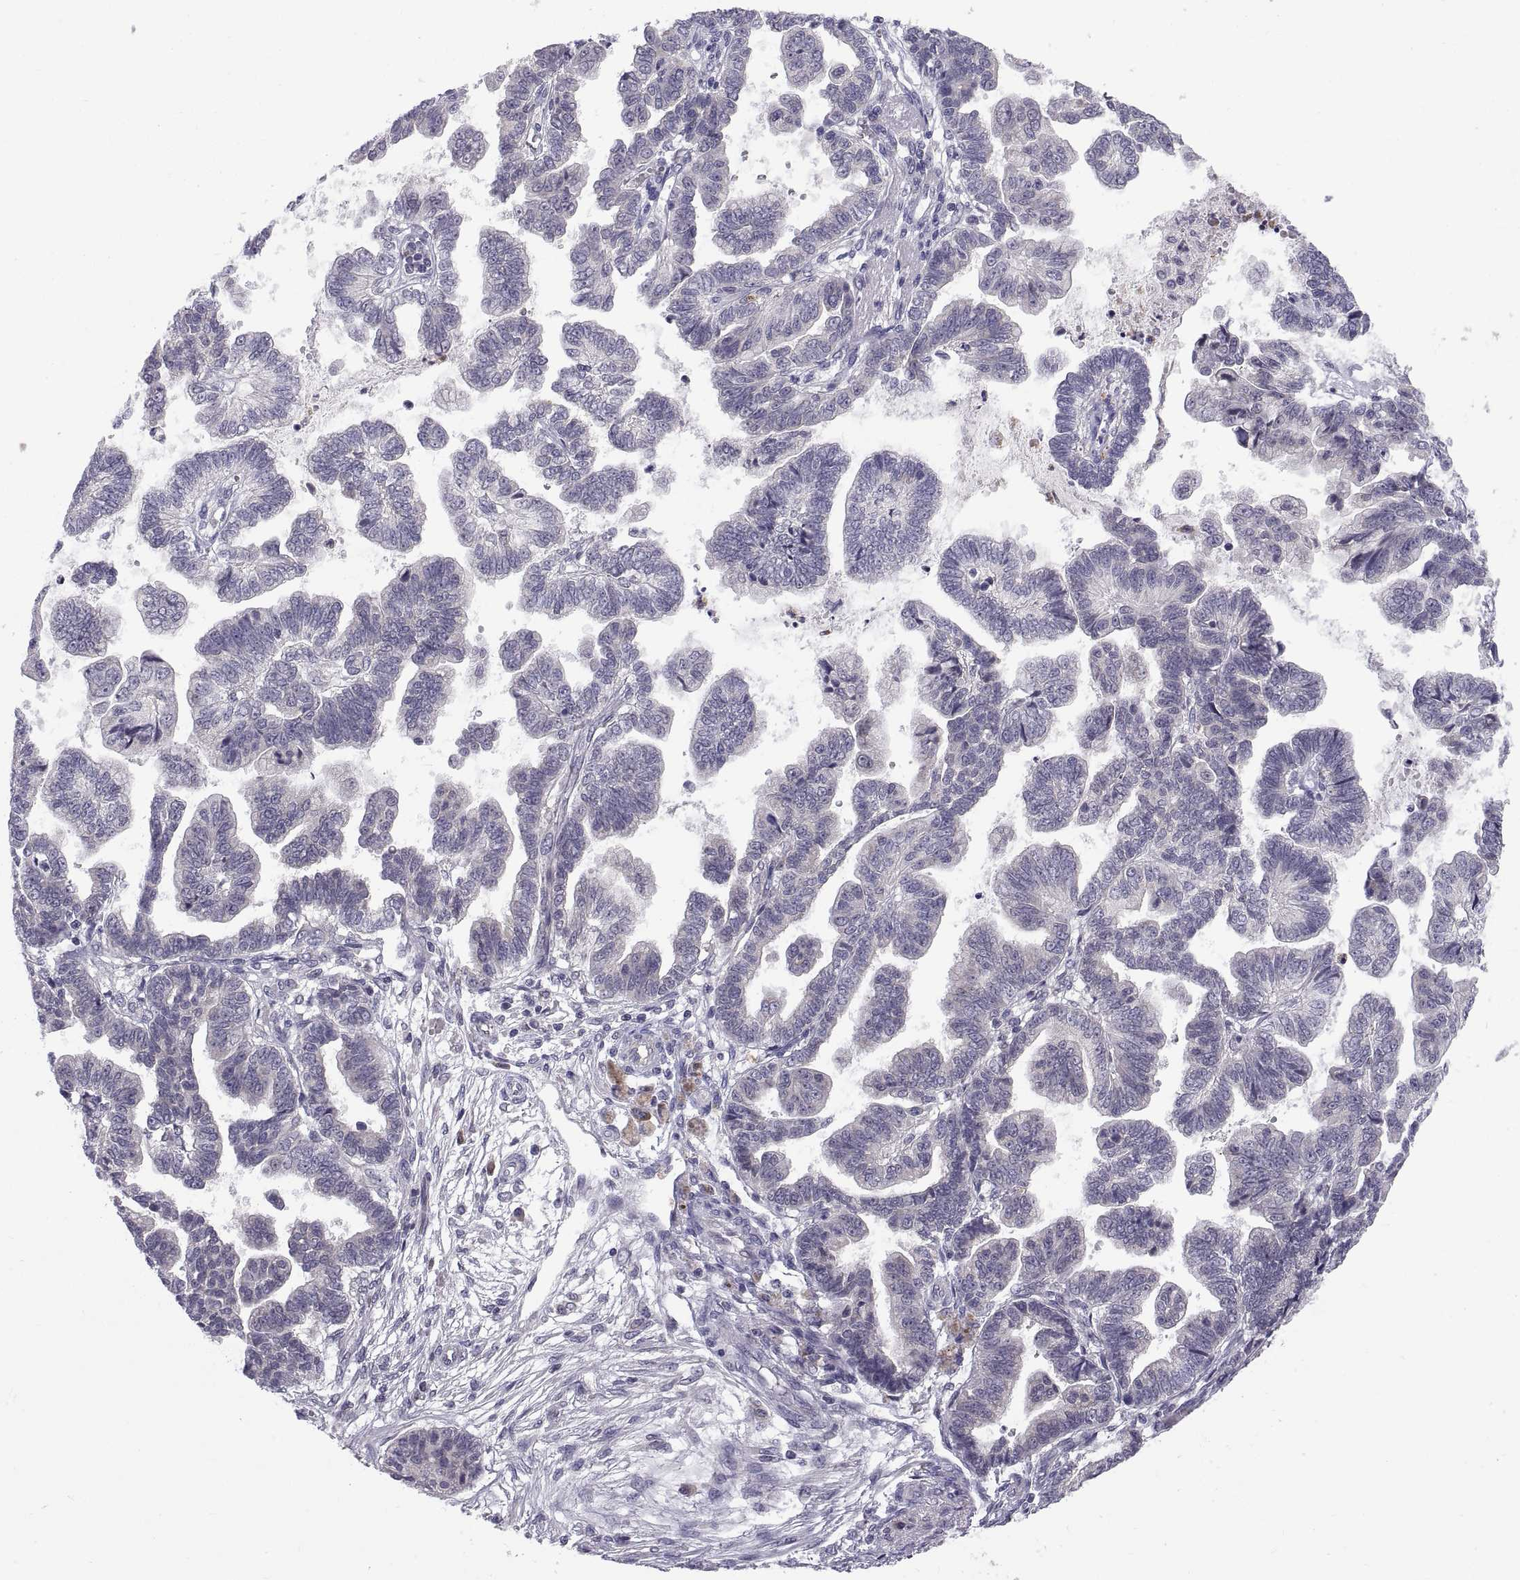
{"staining": {"intensity": "negative", "quantity": "none", "location": "none"}, "tissue": "stomach cancer", "cell_type": "Tumor cells", "image_type": "cancer", "snomed": [{"axis": "morphology", "description": "Adenocarcinoma, NOS"}, {"axis": "topography", "description": "Stomach"}], "caption": "Tumor cells are negative for protein expression in human stomach adenocarcinoma. (DAB (3,3'-diaminobenzidine) immunohistochemistry (IHC) visualized using brightfield microscopy, high magnification).", "gene": "PKP1", "patient": {"sex": "male", "age": 83}}